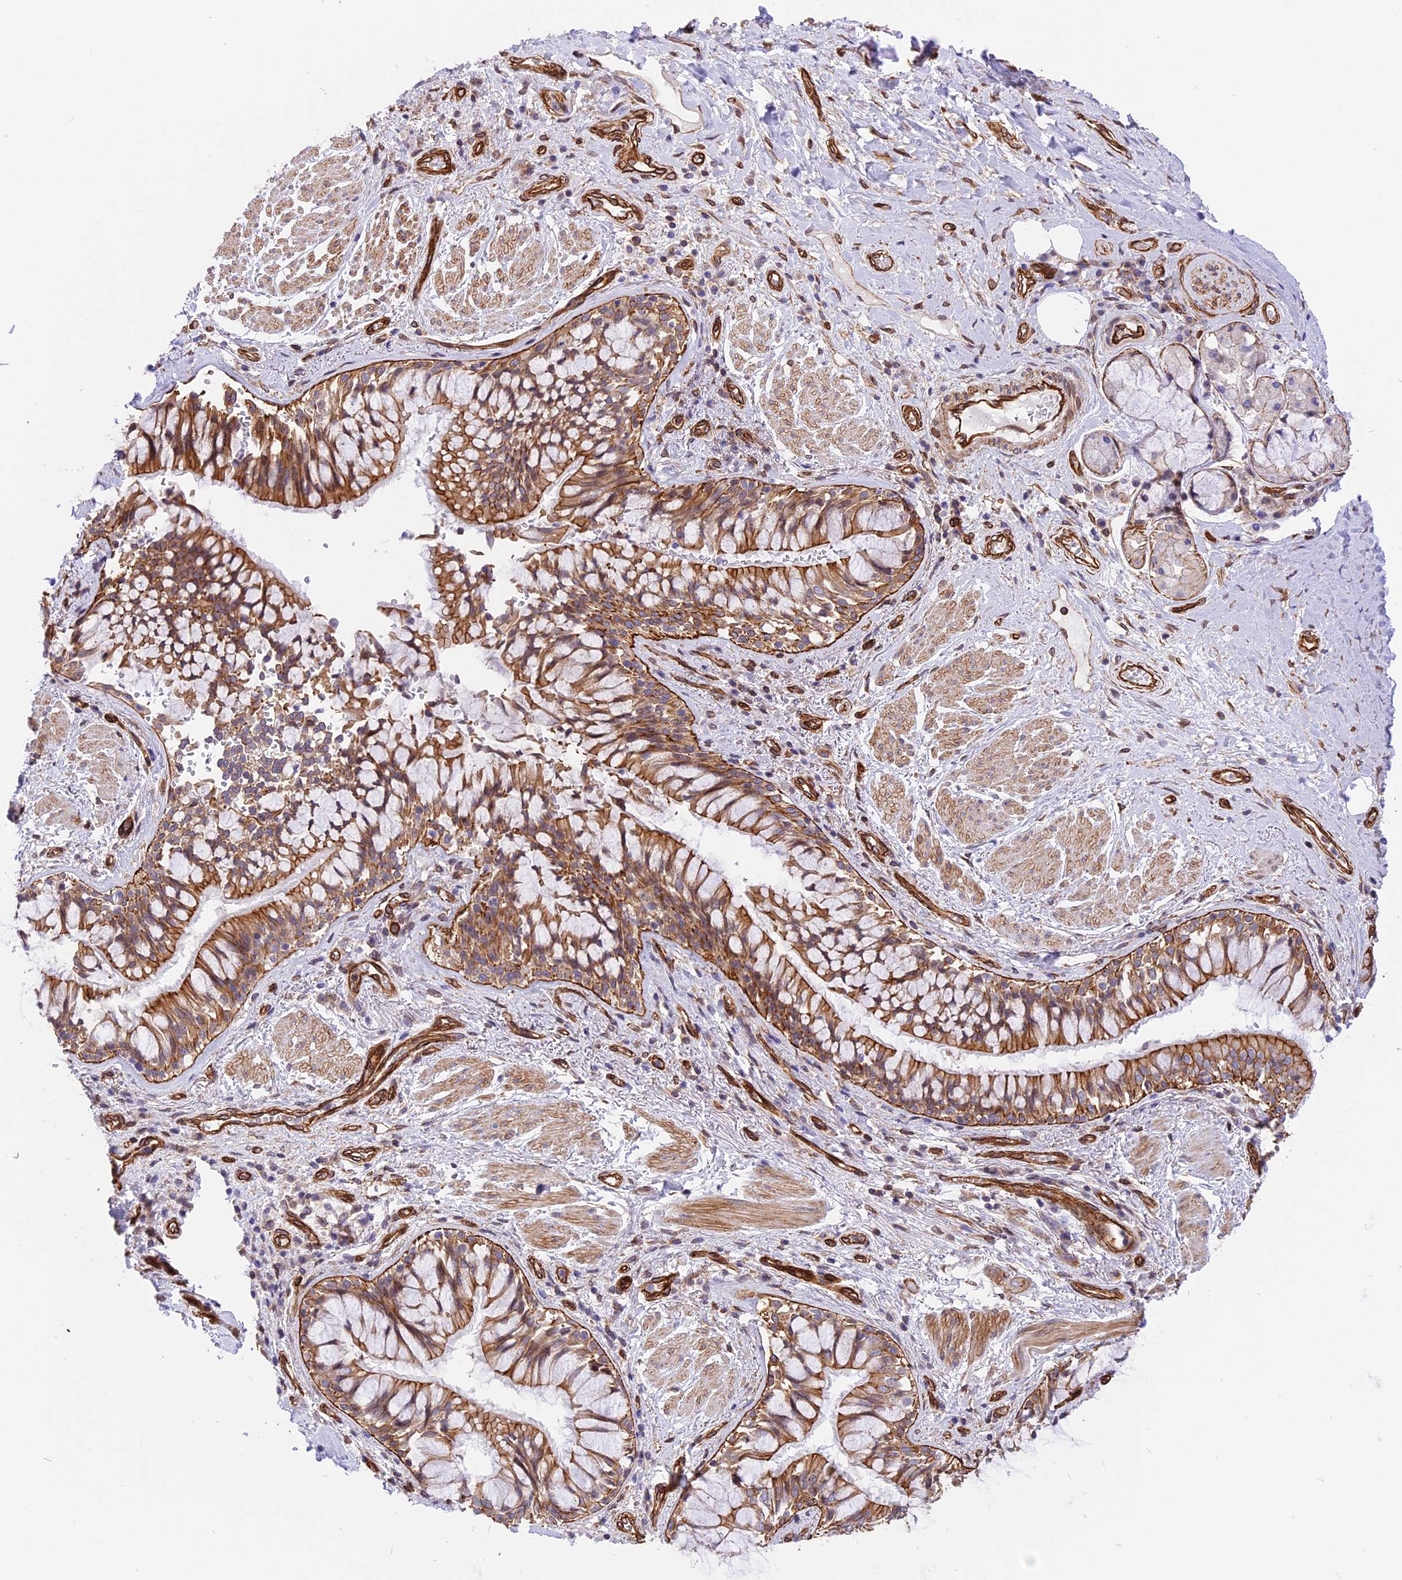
{"staining": {"intensity": "moderate", "quantity": "25%-75%", "location": "cytoplasmic/membranous"}, "tissue": "soft tissue", "cell_type": "Chondrocytes", "image_type": "normal", "snomed": [{"axis": "morphology", "description": "Normal tissue, NOS"}, {"axis": "morphology", "description": "Squamous cell carcinoma, NOS"}, {"axis": "topography", "description": "Bronchus"}, {"axis": "topography", "description": "Lung"}], "caption": "Protein expression analysis of normal soft tissue exhibits moderate cytoplasmic/membranous expression in approximately 25%-75% of chondrocytes. The staining was performed using DAB, with brown indicating positive protein expression. Nuclei are stained blue with hematoxylin.", "gene": "R3HDM4", "patient": {"sex": "male", "age": 64}}